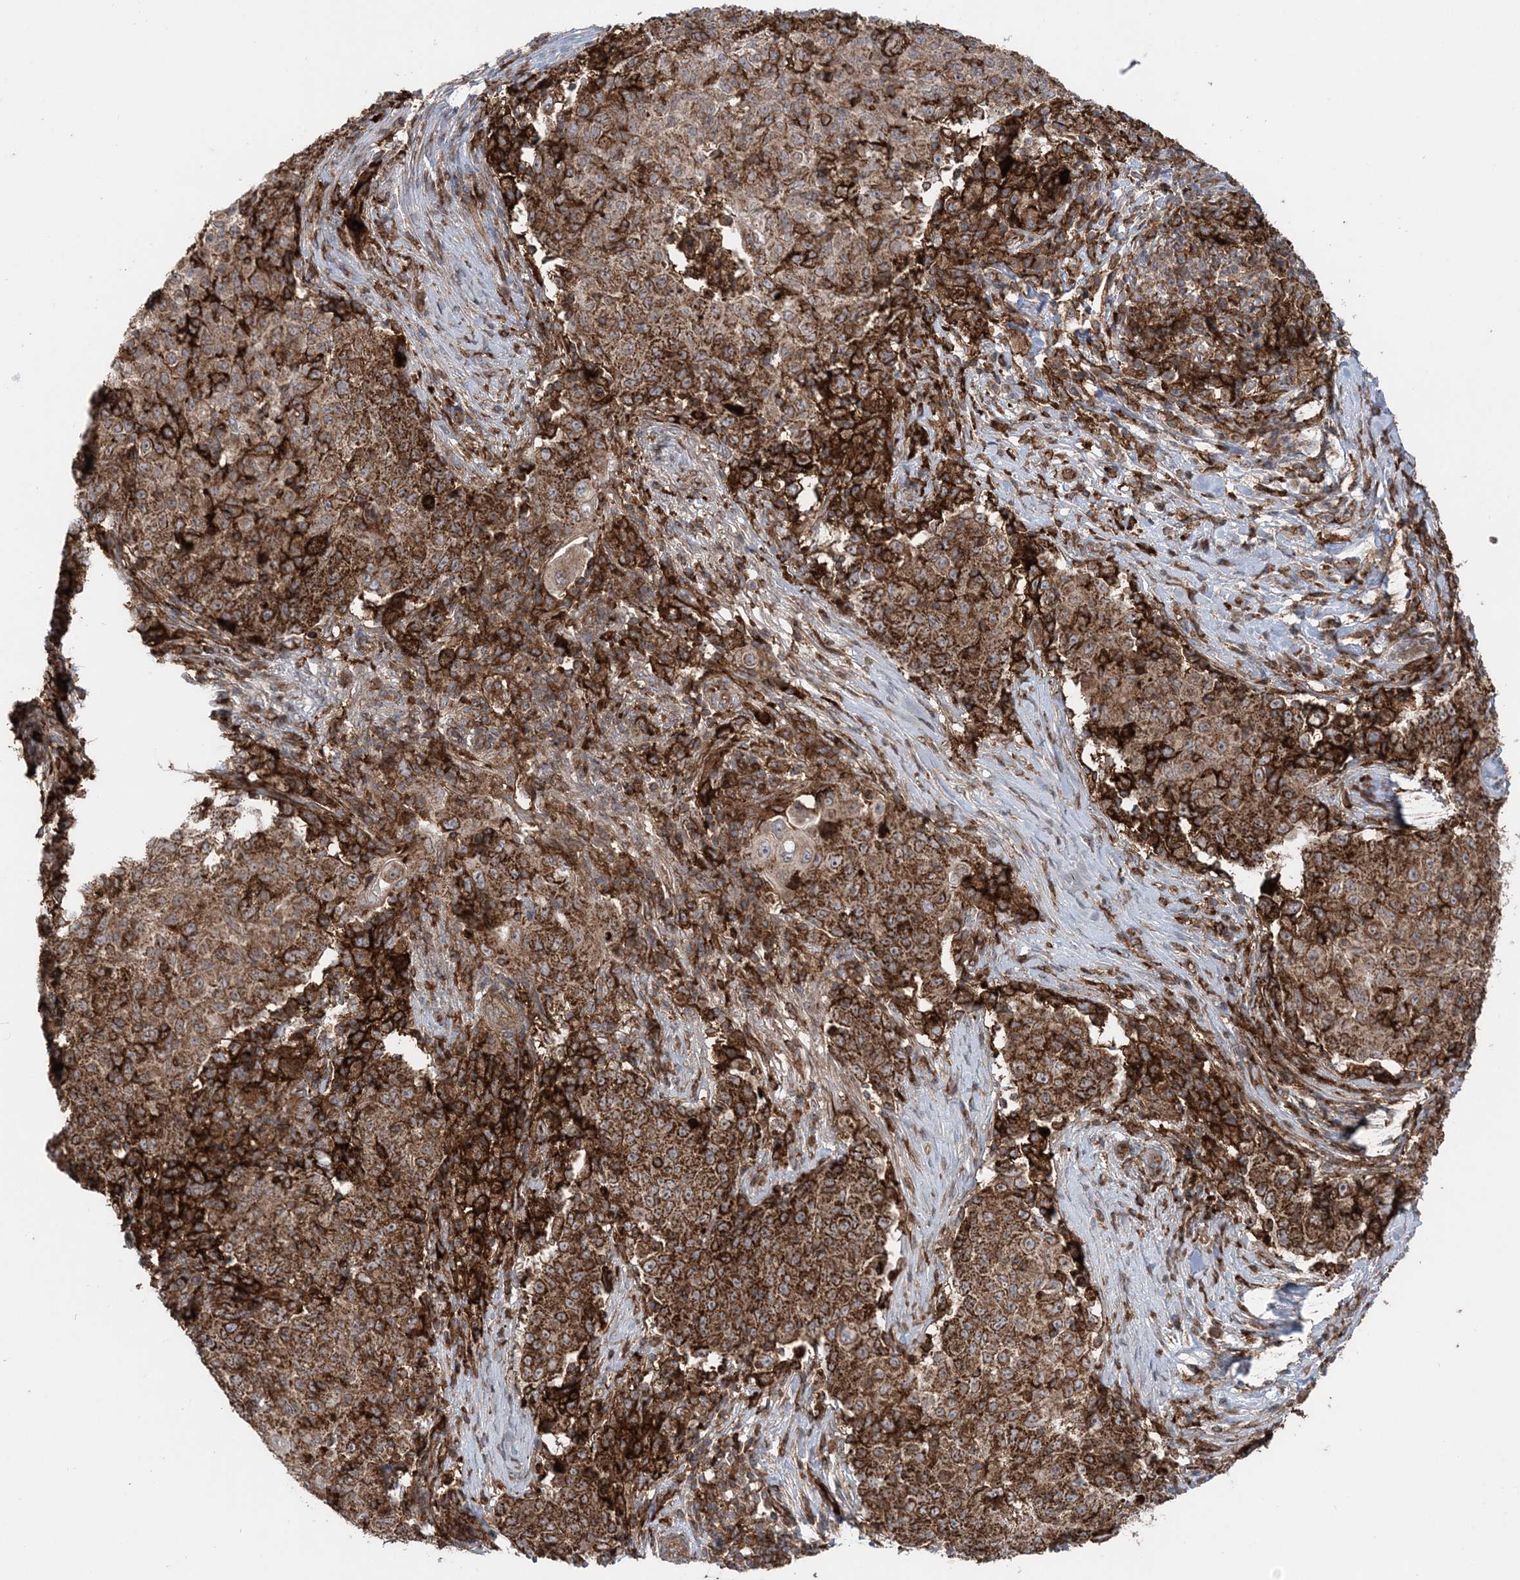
{"staining": {"intensity": "strong", "quantity": ">75%", "location": "cytoplasmic/membranous"}, "tissue": "ovarian cancer", "cell_type": "Tumor cells", "image_type": "cancer", "snomed": [{"axis": "morphology", "description": "Carcinoma, endometroid"}, {"axis": "topography", "description": "Ovary"}], "caption": "Approximately >75% of tumor cells in human ovarian cancer display strong cytoplasmic/membranous protein staining as visualized by brown immunohistochemical staining.", "gene": "LRPPRC", "patient": {"sex": "female", "age": 42}}